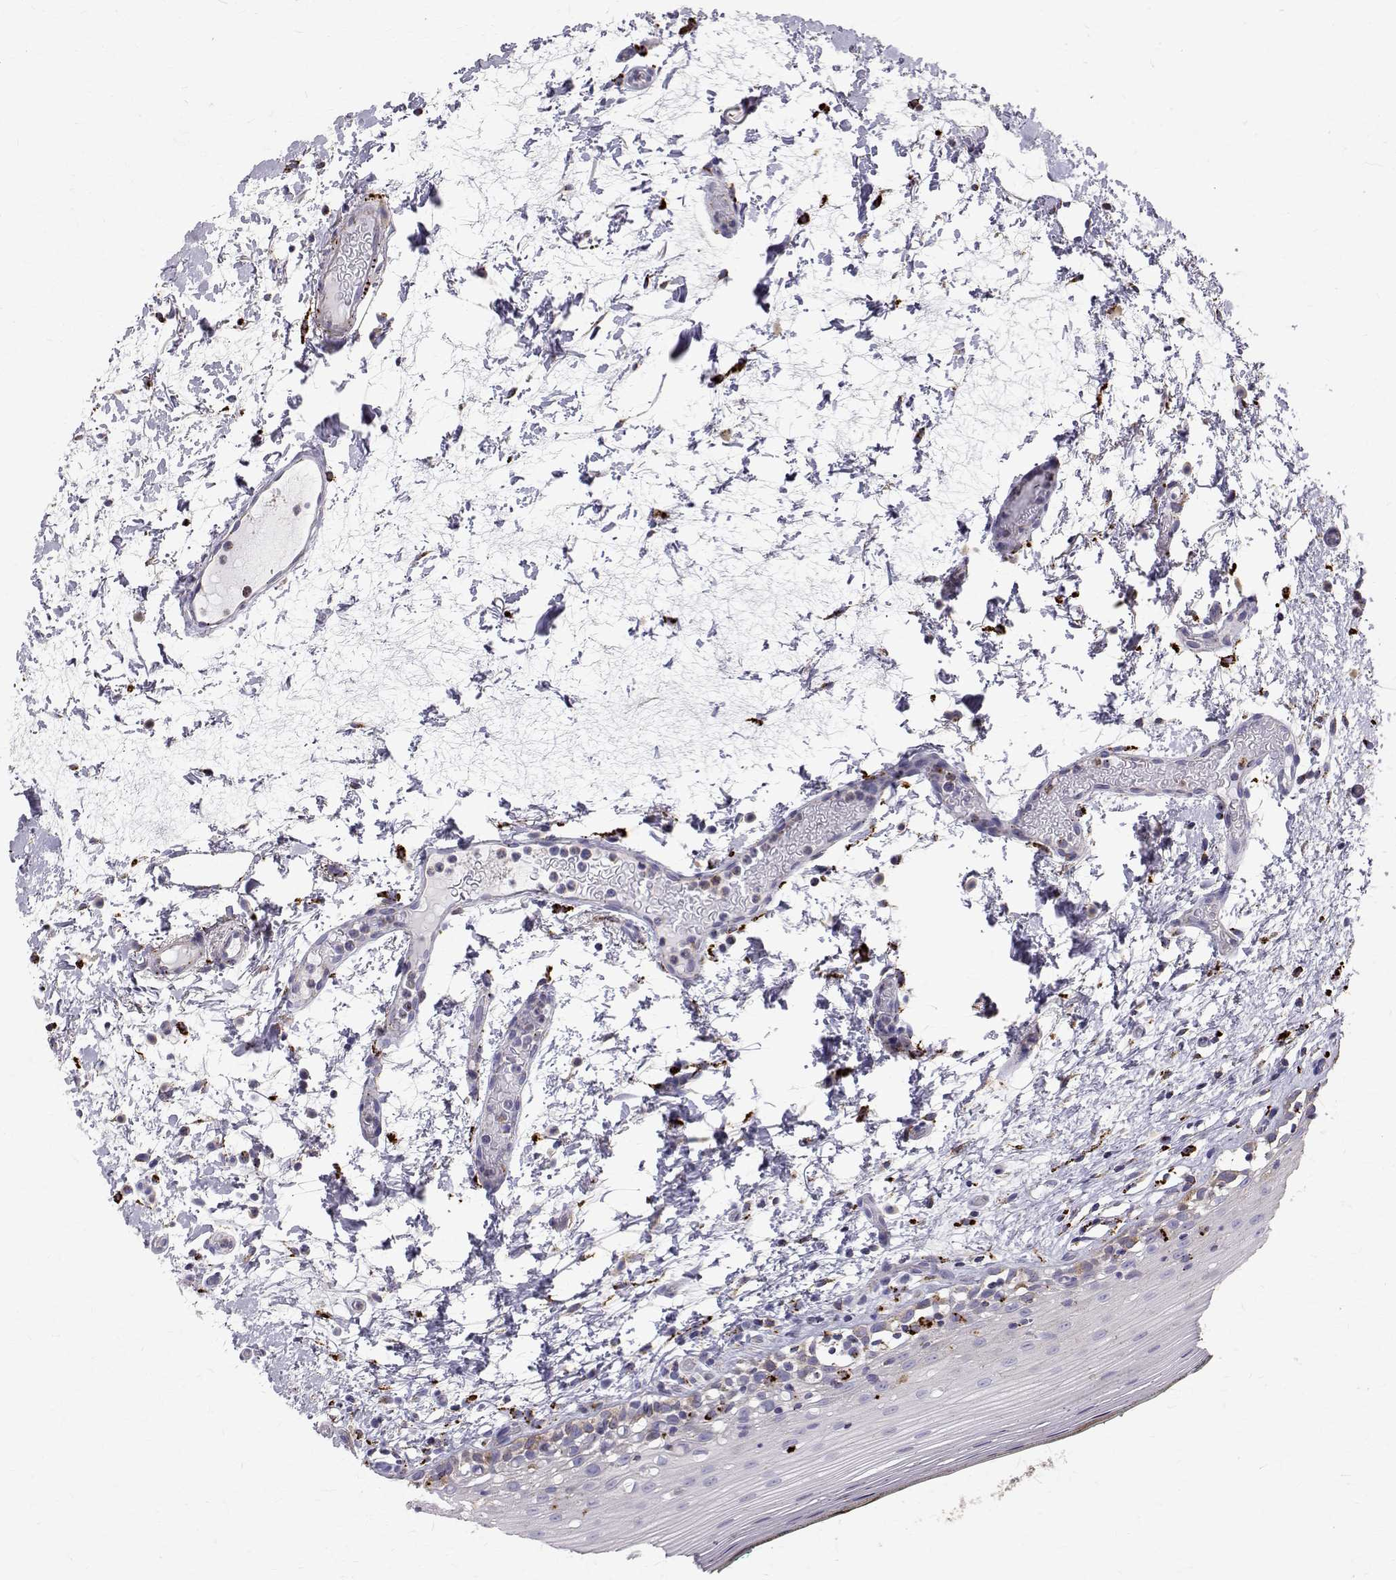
{"staining": {"intensity": "moderate", "quantity": "<25%", "location": "cytoplasmic/membranous"}, "tissue": "oral mucosa", "cell_type": "Squamous epithelial cells", "image_type": "normal", "snomed": [{"axis": "morphology", "description": "Normal tissue, NOS"}, {"axis": "topography", "description": "Oral tissue"}], "caption": "The immunohistochemical stain shows moderate cytoplasmic/membranous expression in squamous epithelial cells of normal oral mucosa.", "gene": "TPP1", "patient": {"sex": "female", "age": 83}}